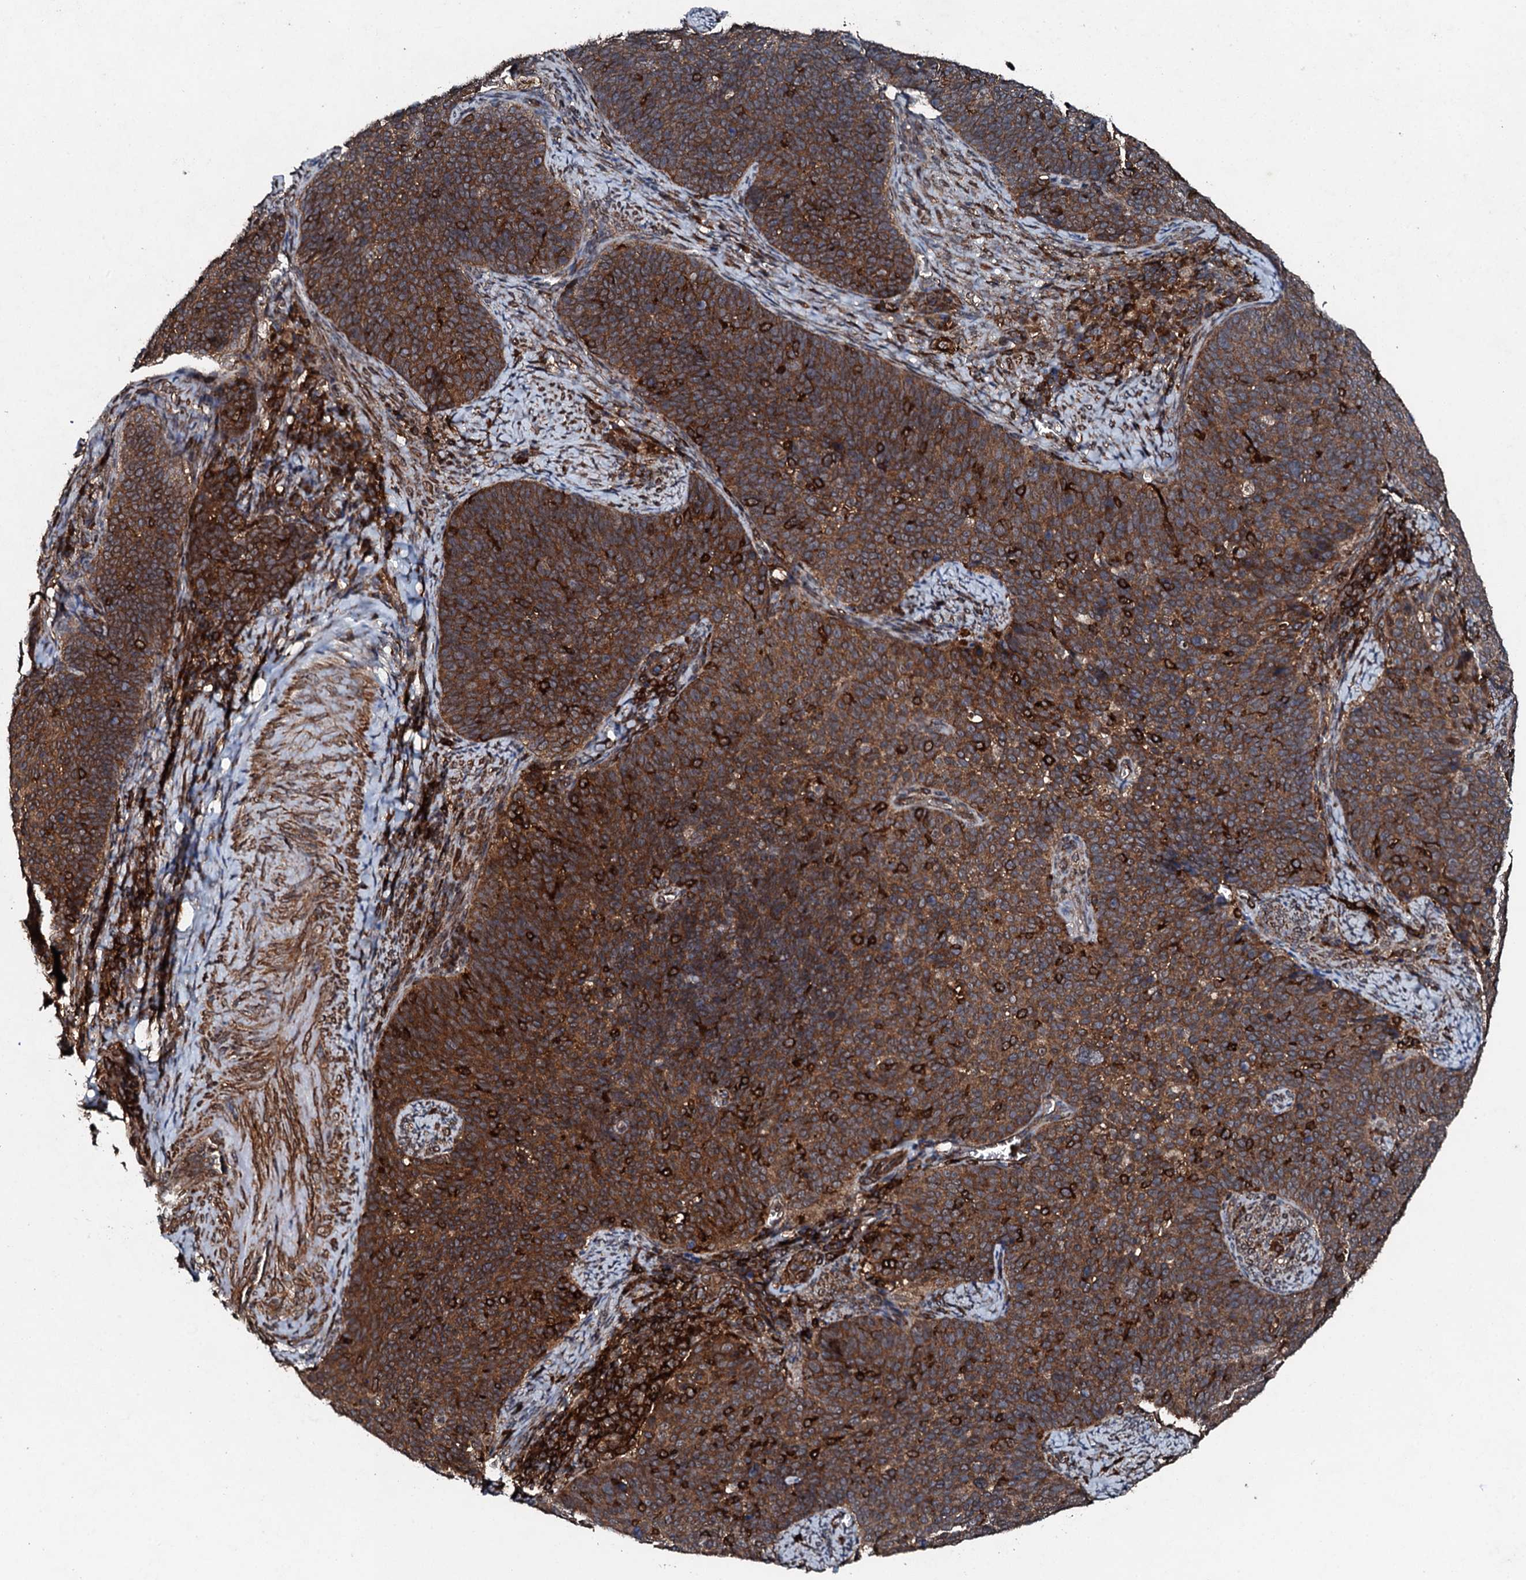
{"staining": {"intensity": "strong", "quantity": ">75%", "location": "cytoplasmic/membranous"}, "tissue": "cervical cancer", "cell_type": "Tumor cells", "image_type": "cancer", "snomed": [{"axis": "morphology", "description": "Normal tissue, NOS"}, {"axis": "morphology", "description": "Squamous cell carcinoma, NOS"}, {"axis": "topography", "description": "Cervix"}], "caption": "Human cervical cancer (squamous cell carcinoma) stained with a brown dye demonstrates strong cytoplasmic/membranous positive staining in about >75% of tumor cells.", "gene": "EDC4", "patient": {"sex": "female", "age": 39}}